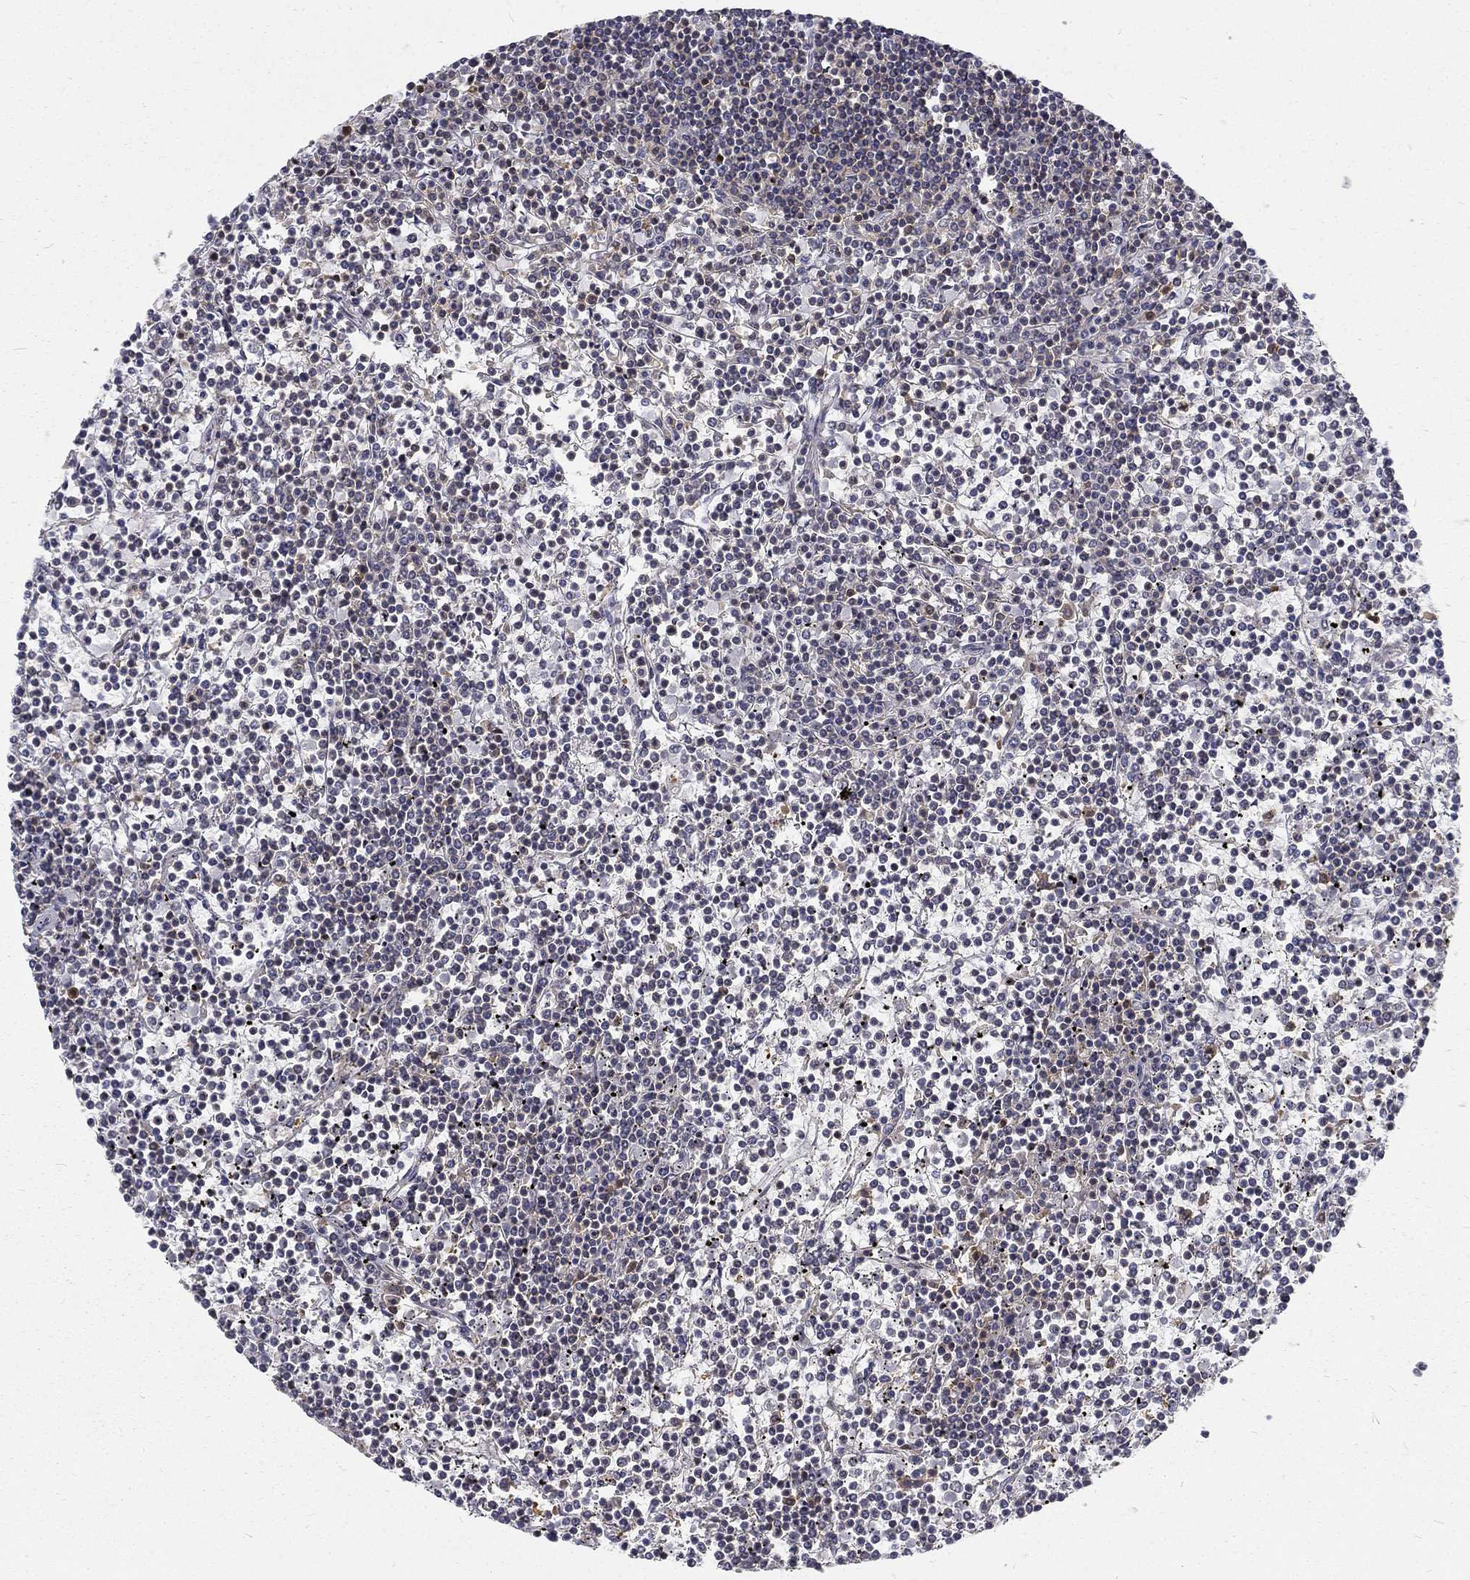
{"staining": {"intensity": "negative", "quantity": "none", "location": "none"}, "tissue": "lymphoma", "cell_type": "Tumor cells", "image_type": "cancer", "snomed": [{"axis": "morphology", "description": "Malignant lymphoma, non-Hodgkin's type, Low grade"}, {"axis": "topography", "description": "Spleen"}], "caption": "Immunohistochemistry histopathology image of lymphoma stained for a protein (brown), which exhibits no staining in tumor cells.", "gene": "MTMR11", "patient": {"sex": "female", "age": 19}}